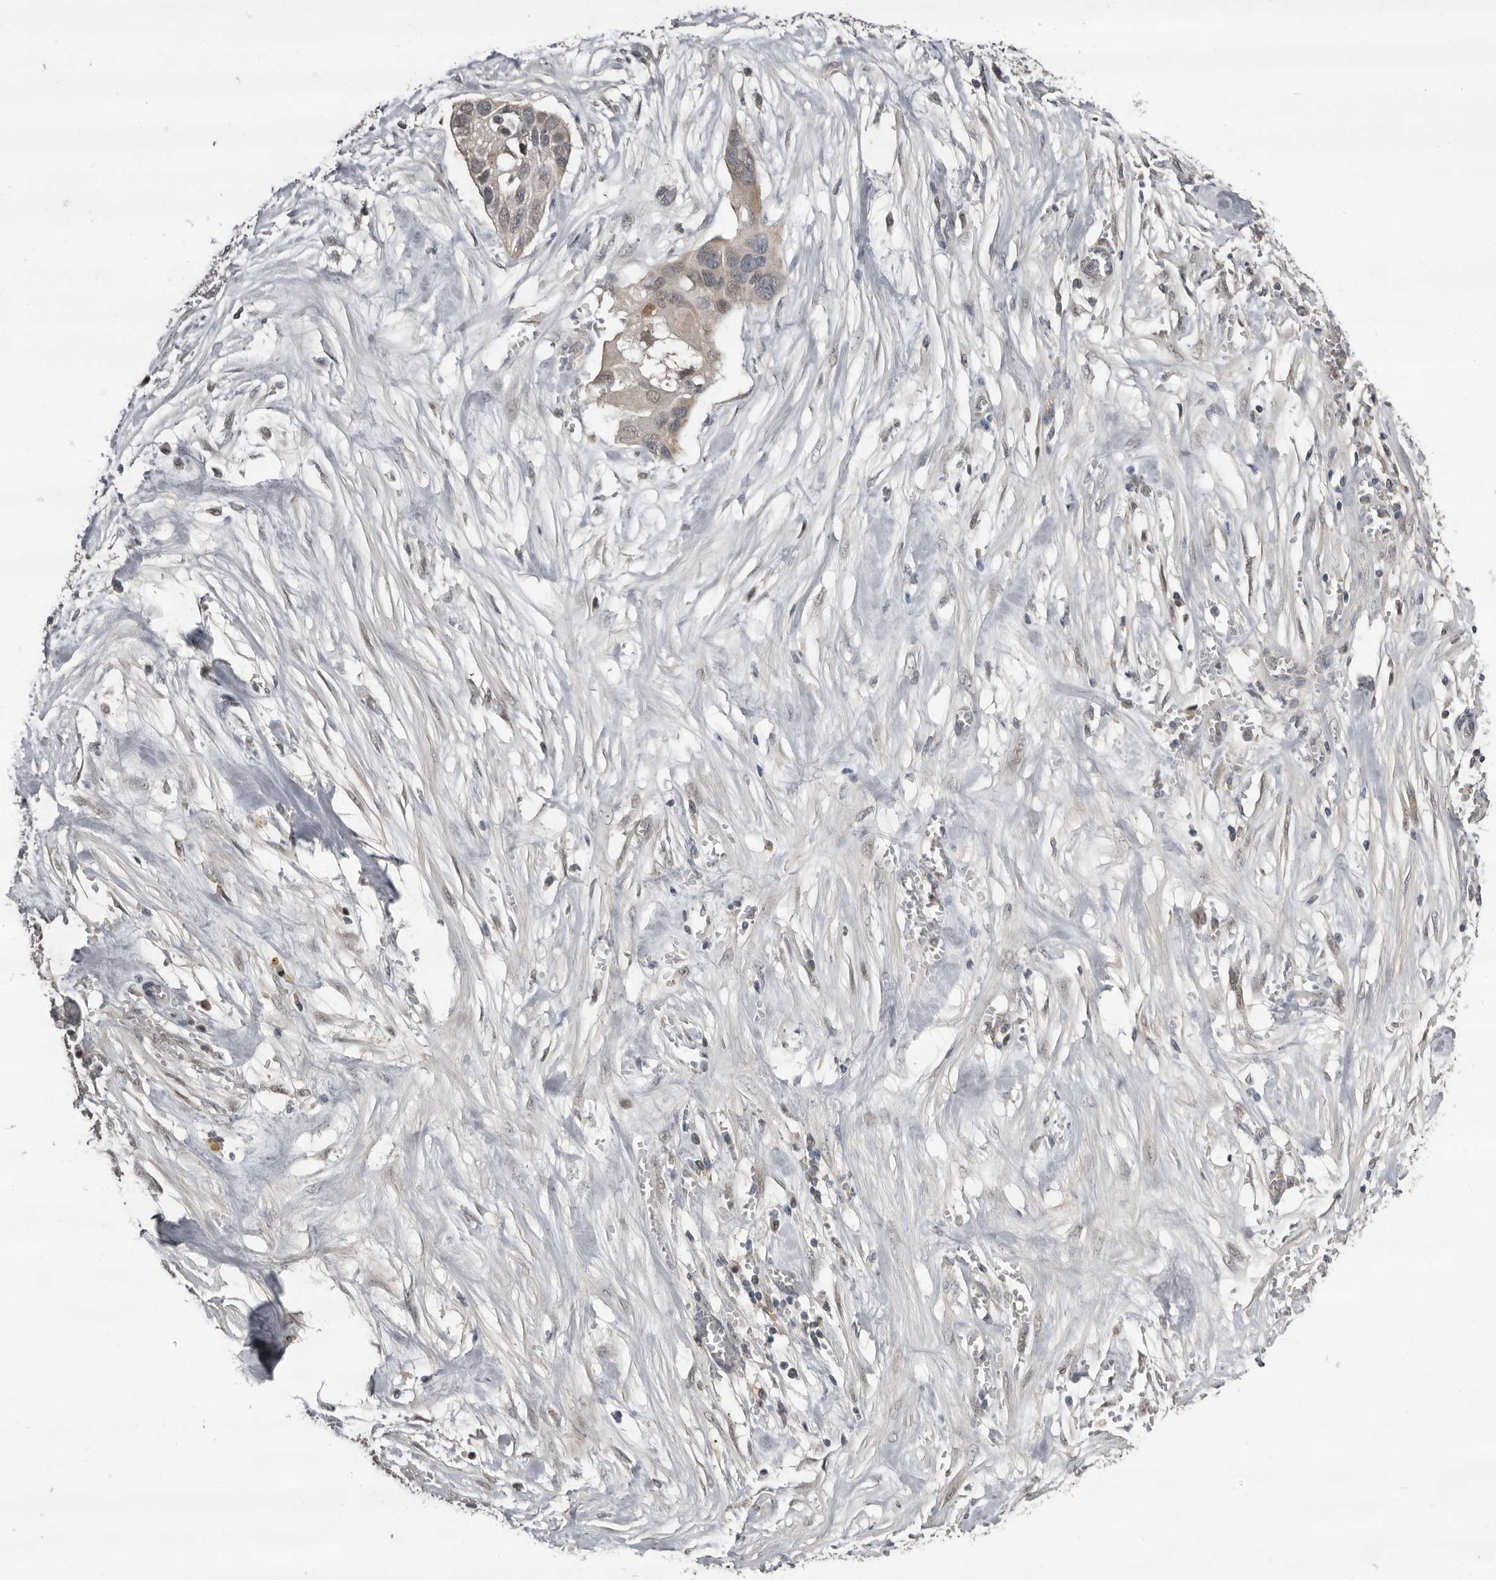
{"staining": {"intensity": "weak", "quantity": "<25%", "location": "cytoplasmic/membranous"}, "tissue": "pancreatic cancer", "cell_type": "Tumor cells", "image_type": "cancer", "snomed": [{"axis": "morphology", "description": "Adenocarcinoma, NOS"}, {"axis": "topography", "description": "Pancreas"}], "caption": "The immunohistochemistry photomicrograph has no significant positivity in tumor cells of adenocarcinoma (pancreatic) tissue.", "gene": "RBKS", "patient": {"sex": "female", "age": 60}}